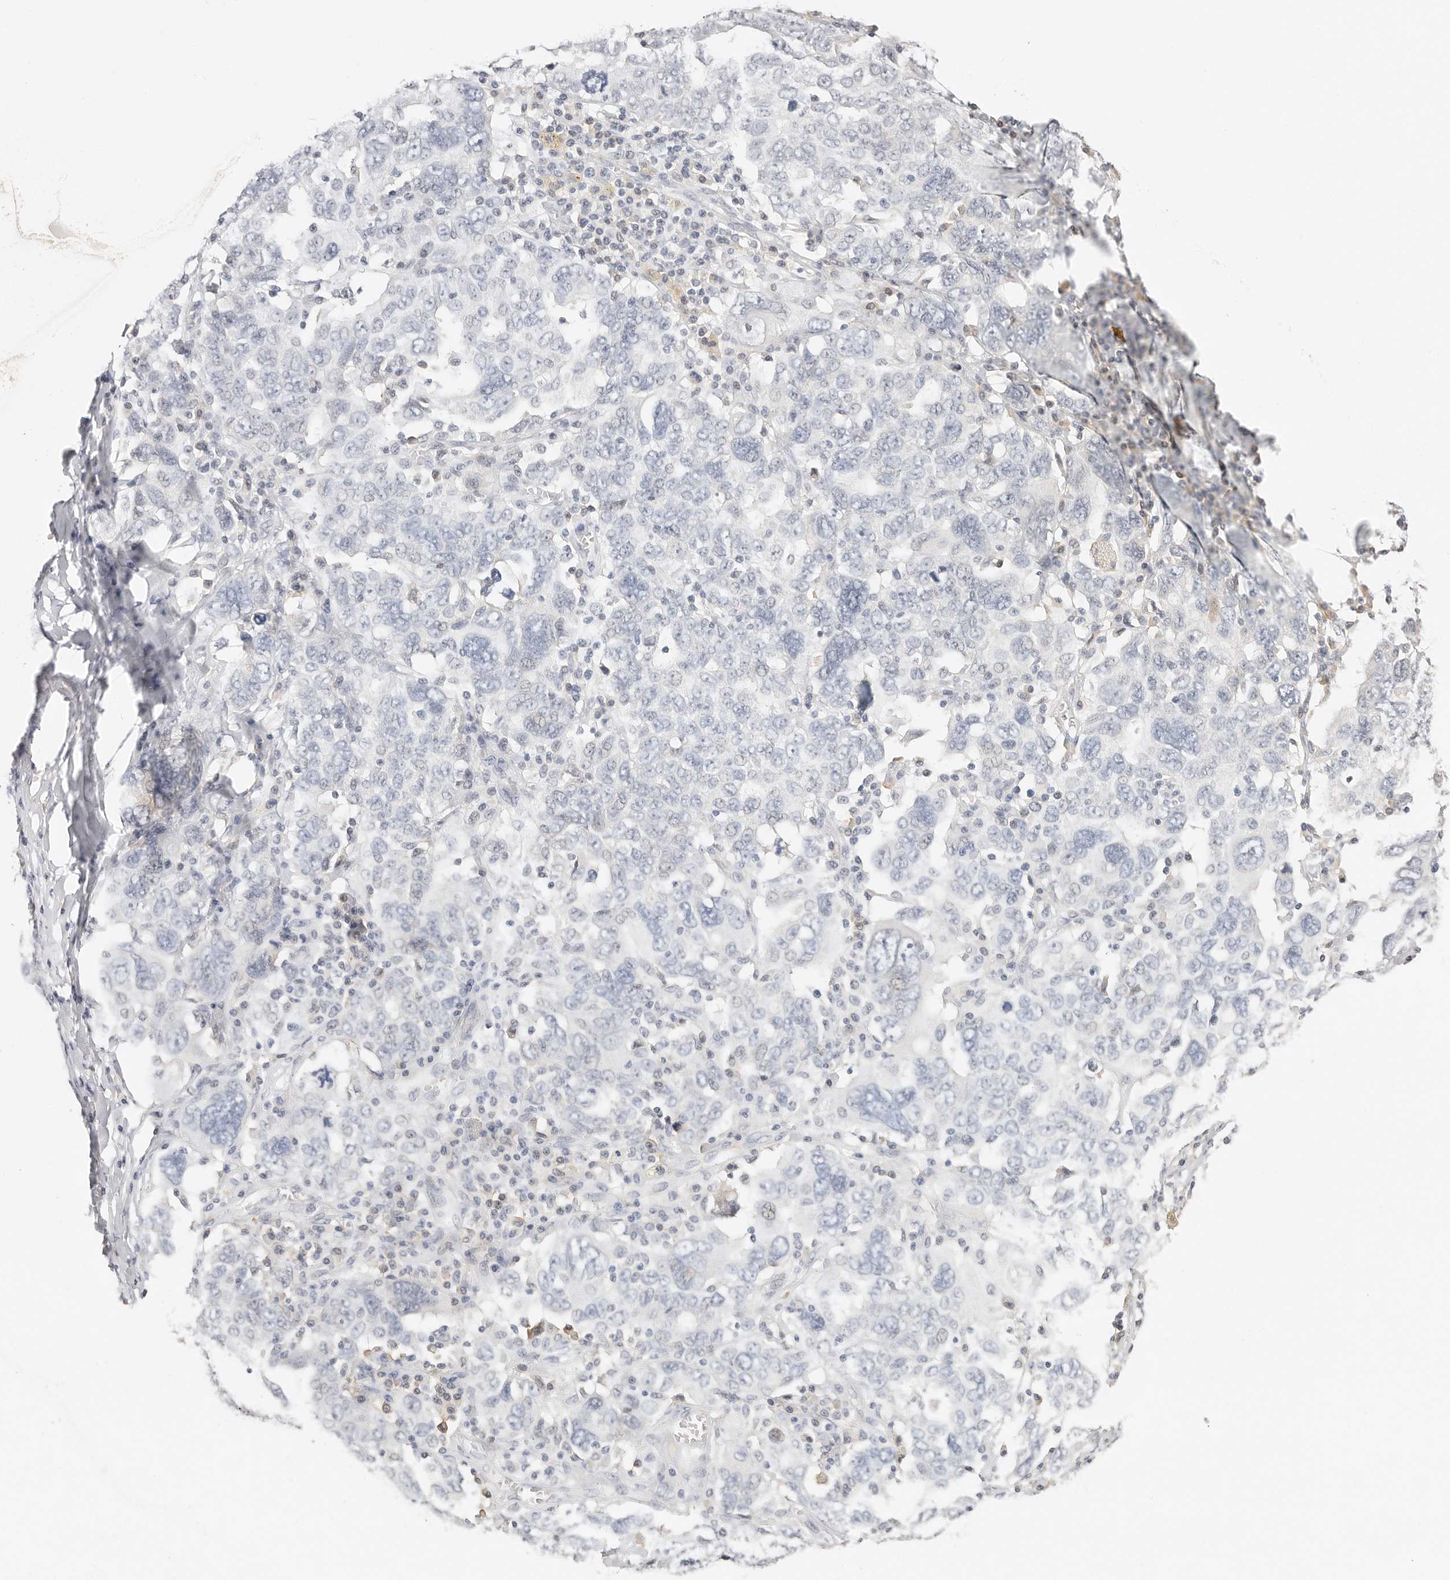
{"staining": {"intensity": "negative", "quantity": "none", "location": "none"}, "tissue": "ovarian cancer", "cell_type": "Tumor cells", "image_type": "cancer", "snomed": [{"axis": "morphology", "description": "Carcinoma, endometroid"}, {"axis": "topography", "description": "Ovary"}], "caption": "Tumor cells show no significant positivity in endometroid carcinoma (ovarian).", "gene": "LARP7", "patient": {"sex": "female", "age": 62}}